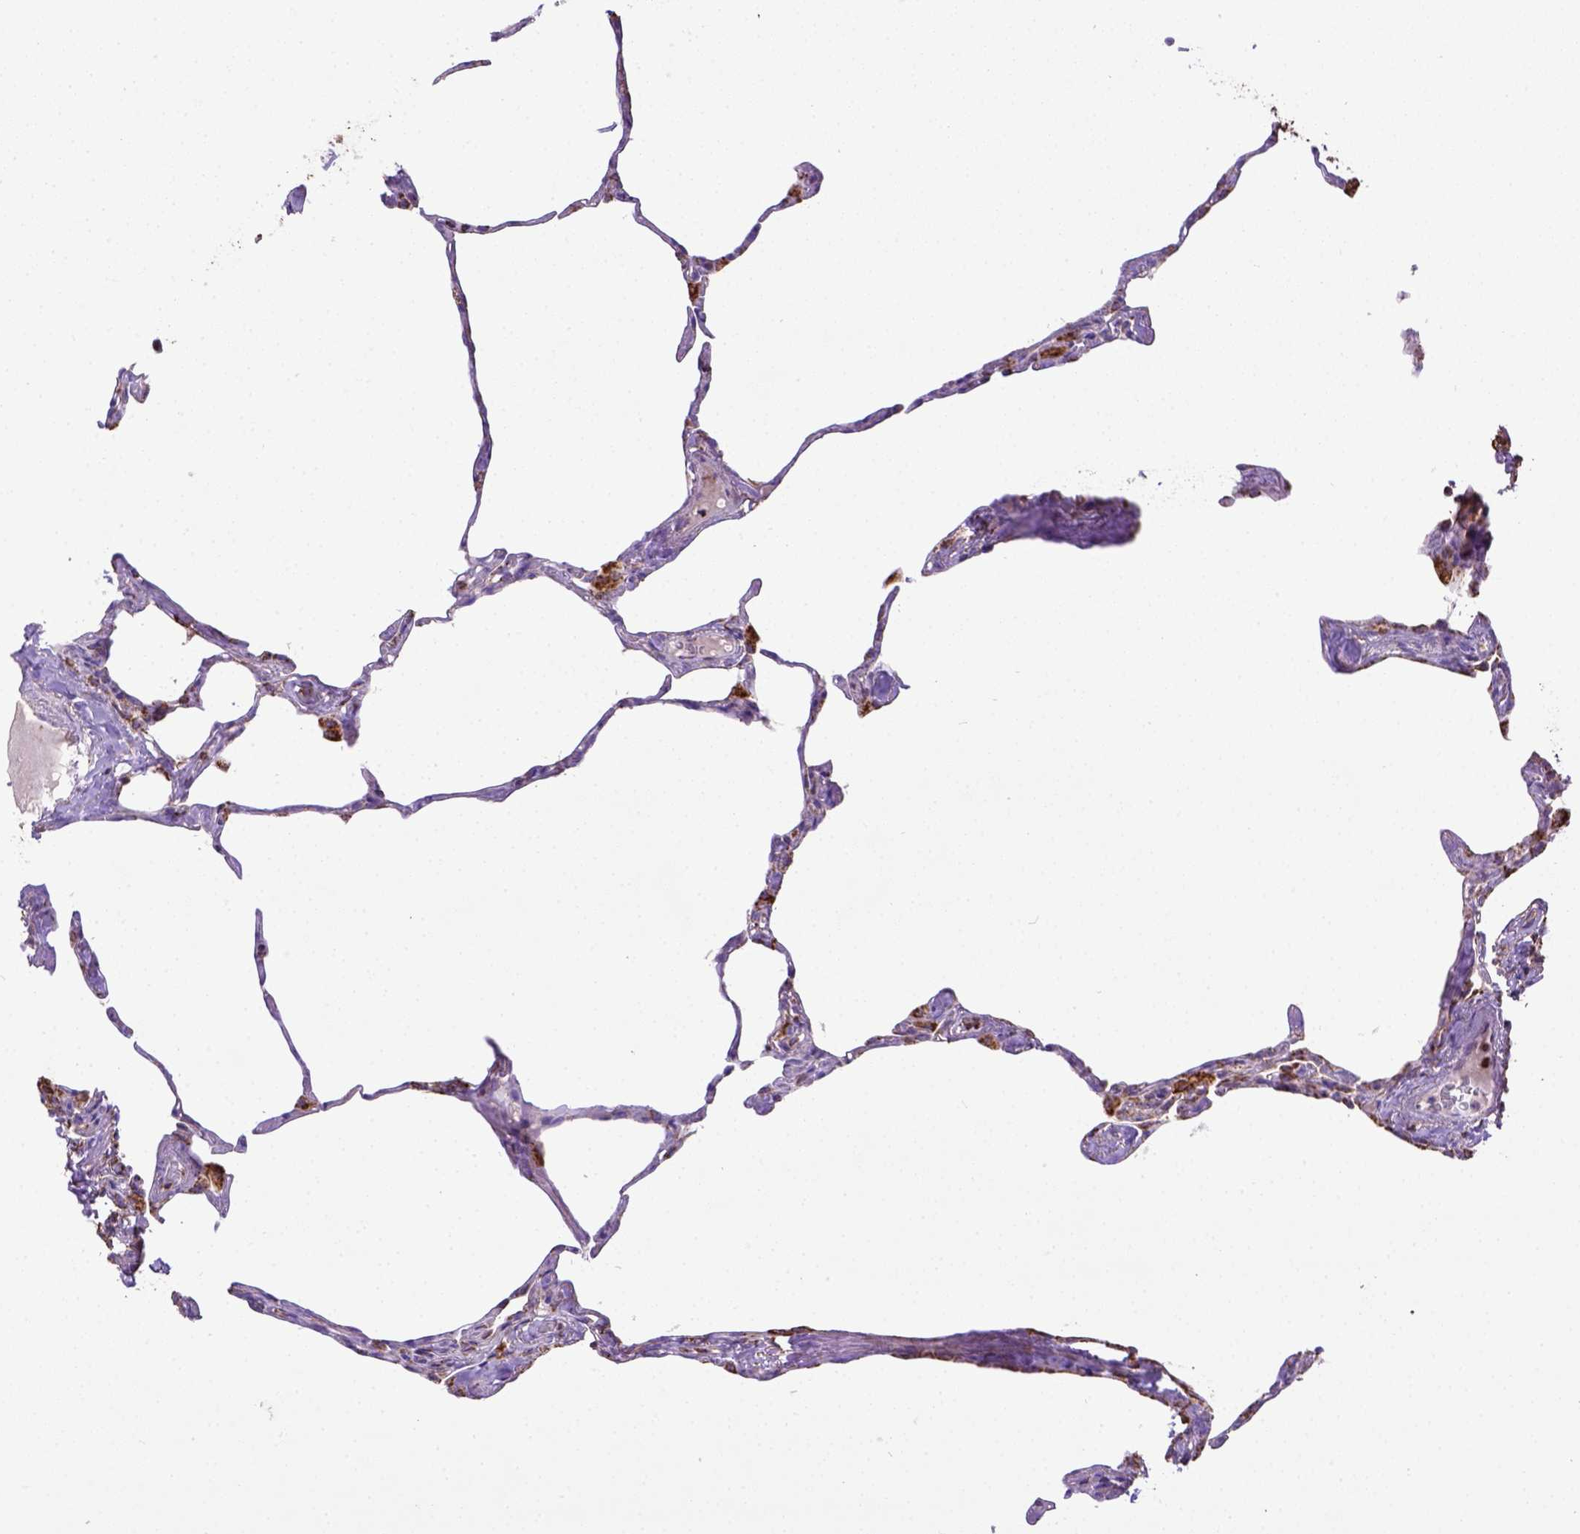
{"staining": {"intensity": "moderate", "quantity": ">75%", "location": "cytoplasmic/membranous"}, "tissue": "lung", "cell_type": "Alveolar cells", "image_type": "normal", "snomed": [{"axis": "morphology", "description": "Normal tissue, NOS"}, {"axis": "topography", "description": "Lung"}], "caption": "Brown immunohistochemical staining in normal lung exhibits moderate cytoplasmic/membranous expression in about >75% of alveolar cells. The protein of interest is stained brown, and the nuclei are stained in blue (DAB IHC with brightfield microscopy, high magnification).", "gene": "MT", "patient": {"sex": "male", "age": 65}}